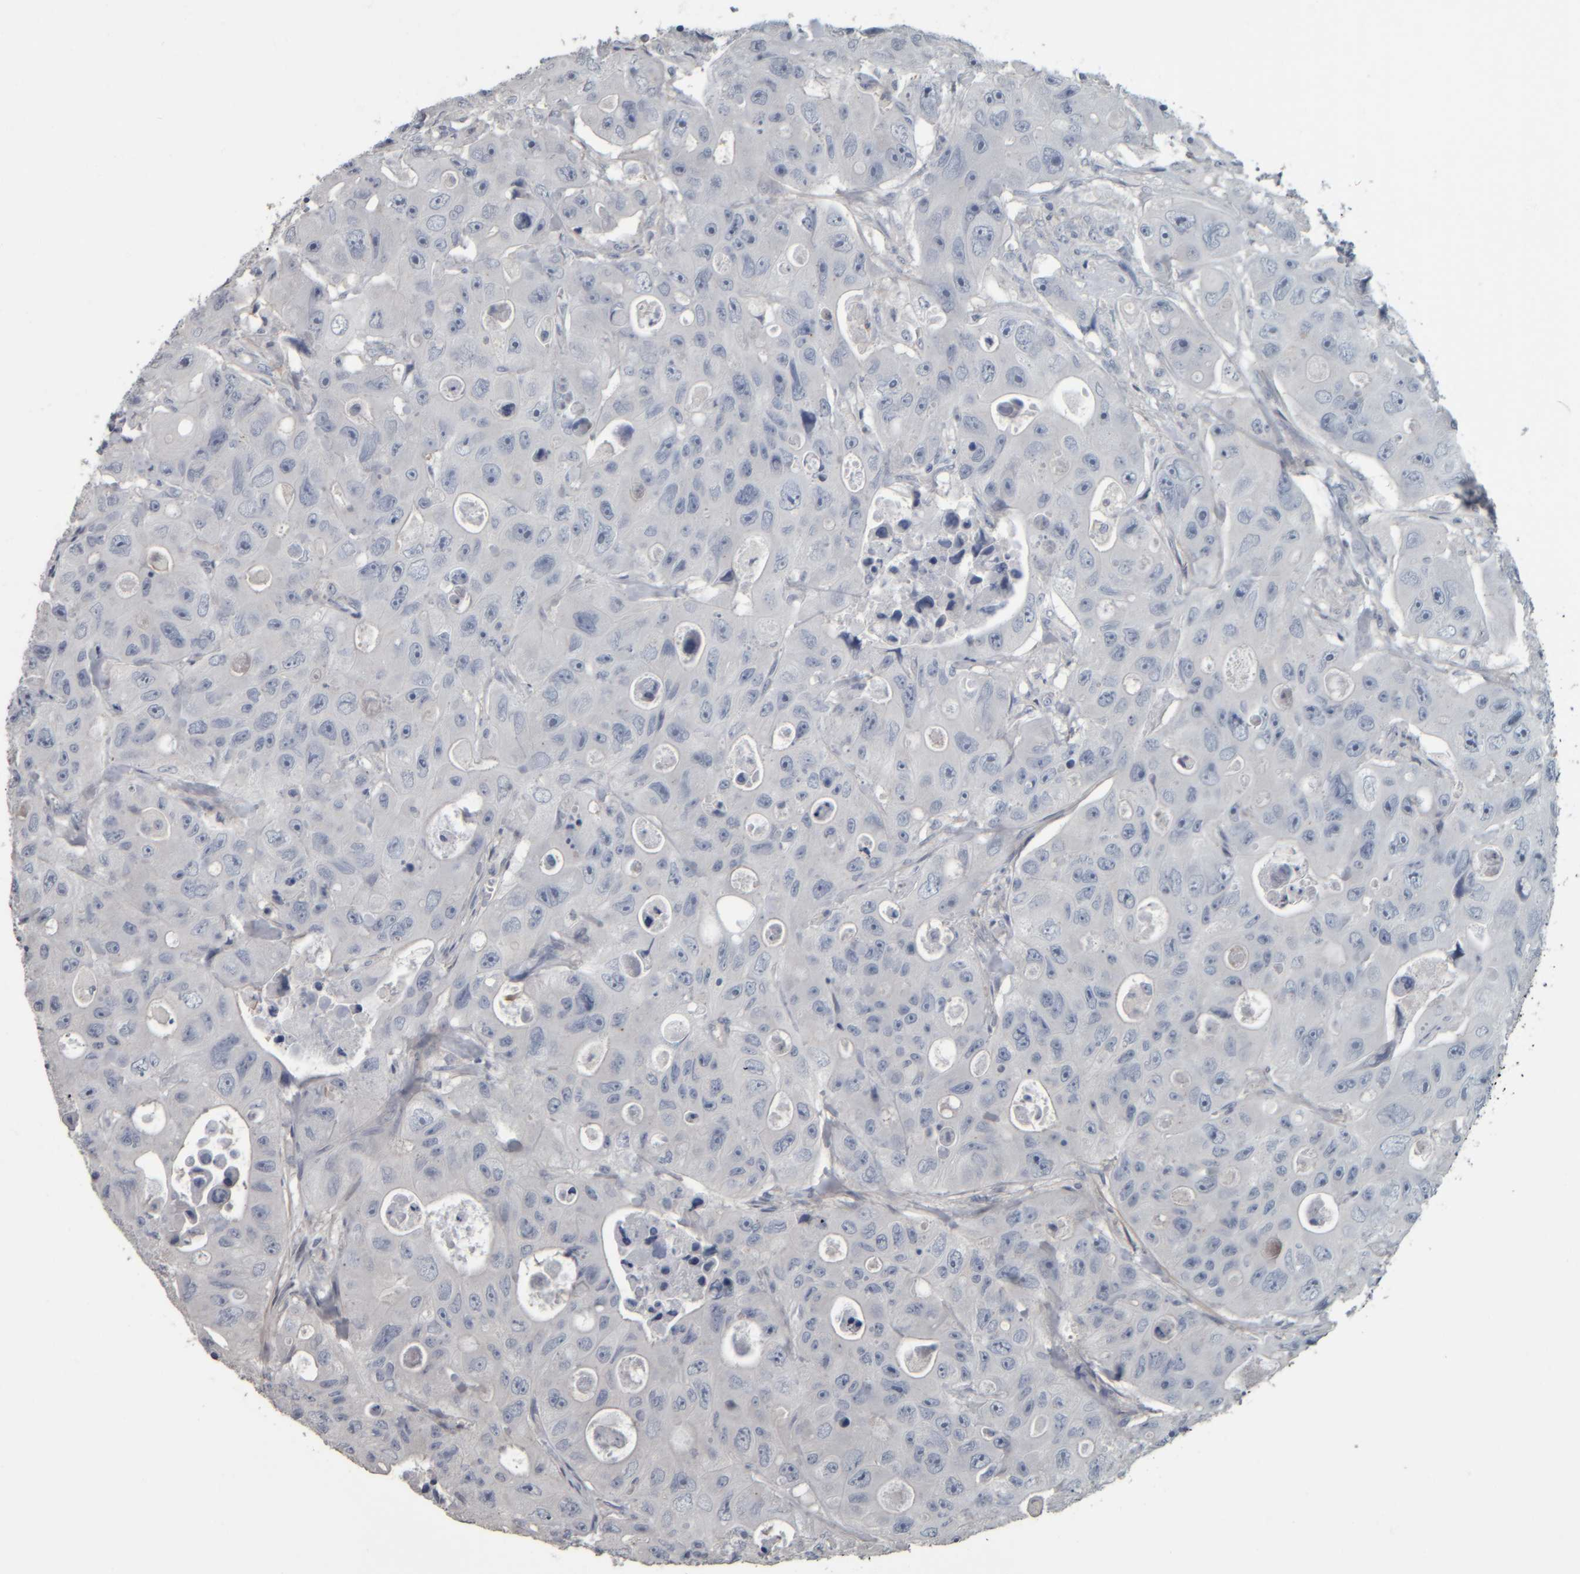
{"staining": {"intensity": "negative", "quantity": "none", "location": "none"}, "tissue": "colorectal cancer", "cell_type": "Tumor cells", "image_type": "cancer", "snomed": [{"axis": "morphology", "description": "Adenocarcinoma, NOS"}, {"axis": "topography", "description": "Colon"}], "caption": "Protein analysis of colorectal adenocarcinoma reveals no significant expression in tumor cells.", "gene": "CAVIN4", "patient": {"sex": "female", "age": 46}}